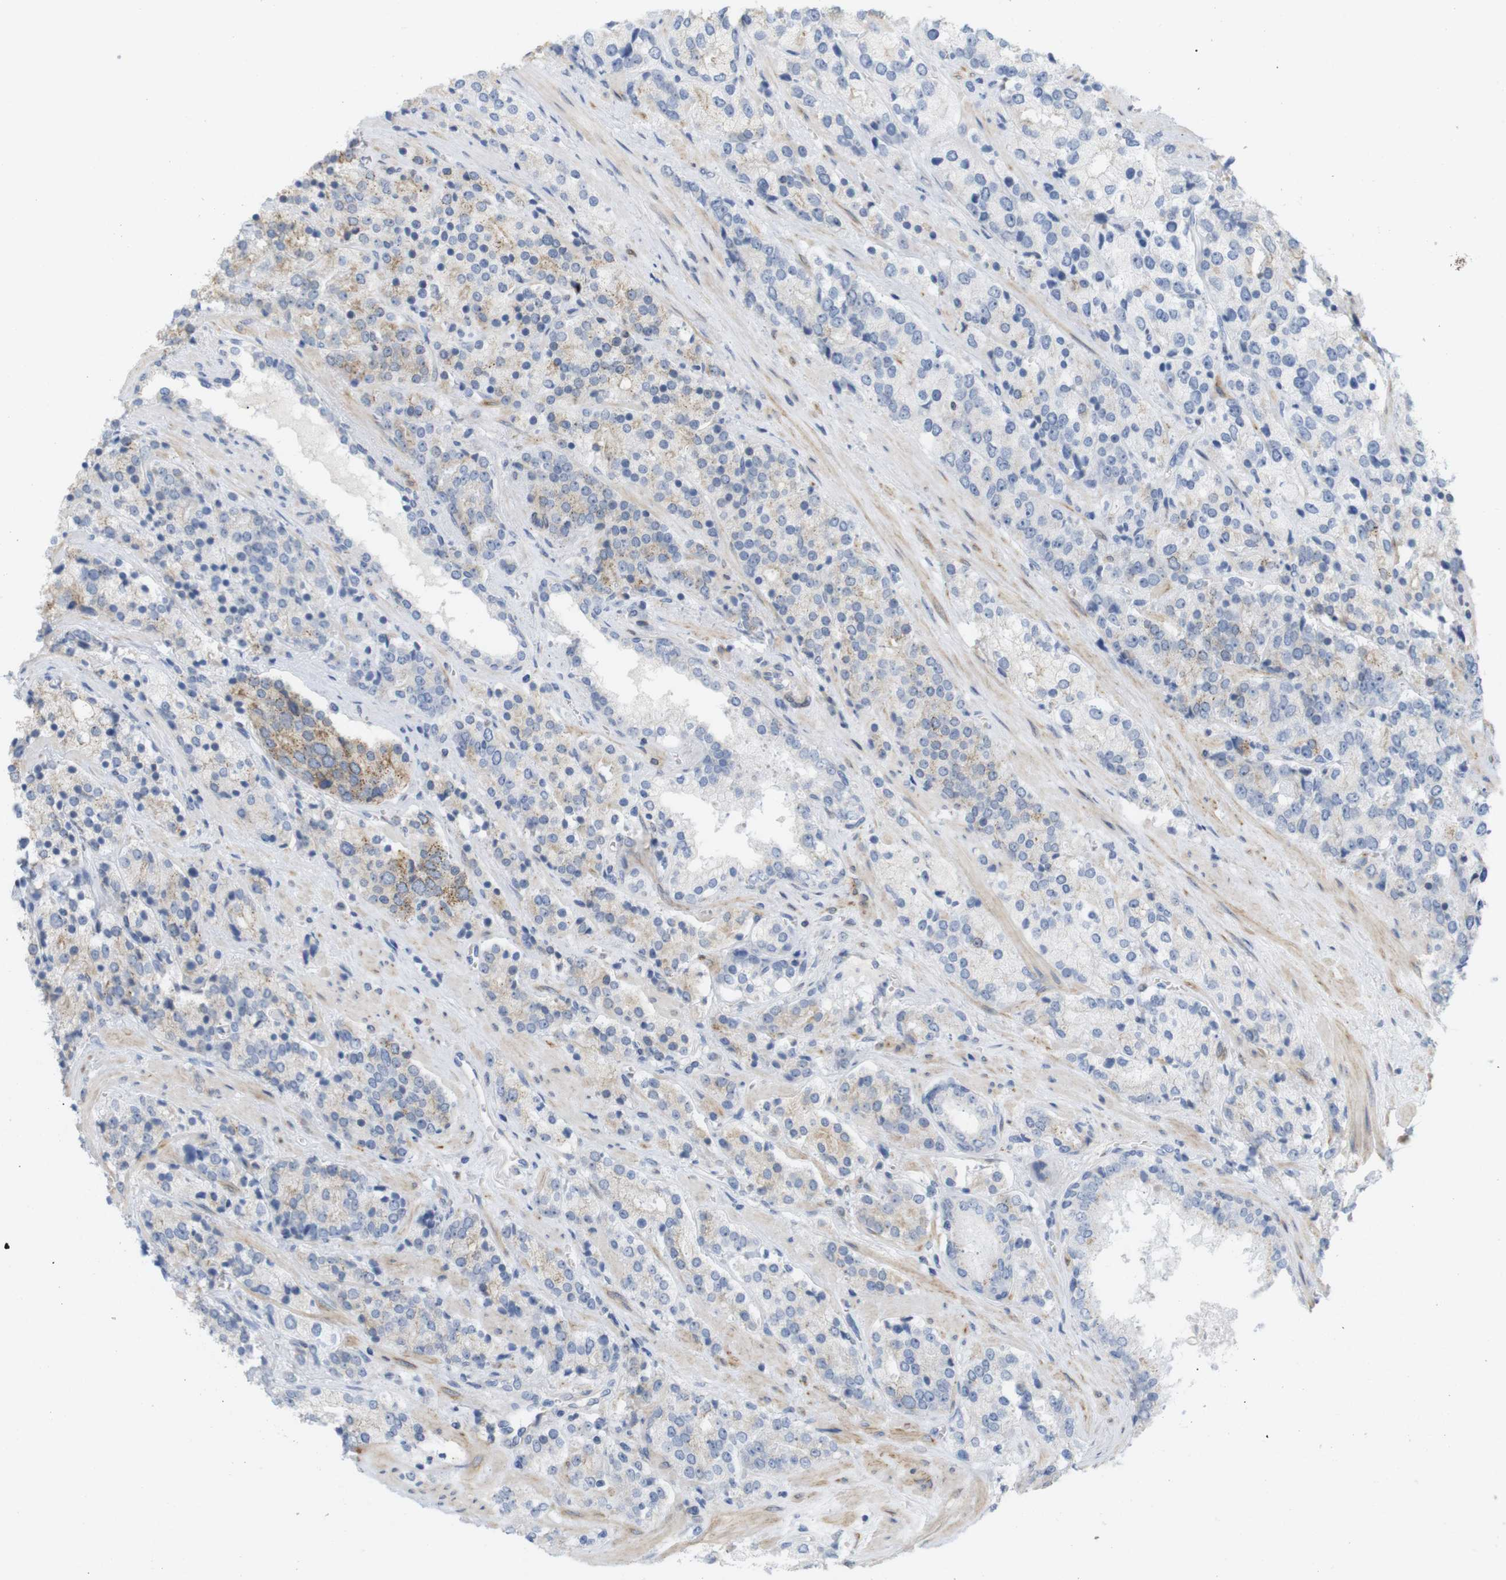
{"staining": {"intensity": "moderate", "quantity": "<25%", "location": "cytoplasmic/membranous"}, "tissue": "prostate cancer", "cell_type": "Tumor cells", "image_type": "cancer", "snomed": [{"axis": "morphology", "description": "Adenocarcinoma, High grade"}, {"axis": "topography", "description": "Prostate"}], "caption": "Prostate cancer (high-grade adenocarcinoma) stained for a protein (brown) demonstrates moderate cytoplasmic/membranous positive expression in about <25% of tumor cells.", "gene": "ITPR1", "patient": {"sex": "male", "age": 71}}